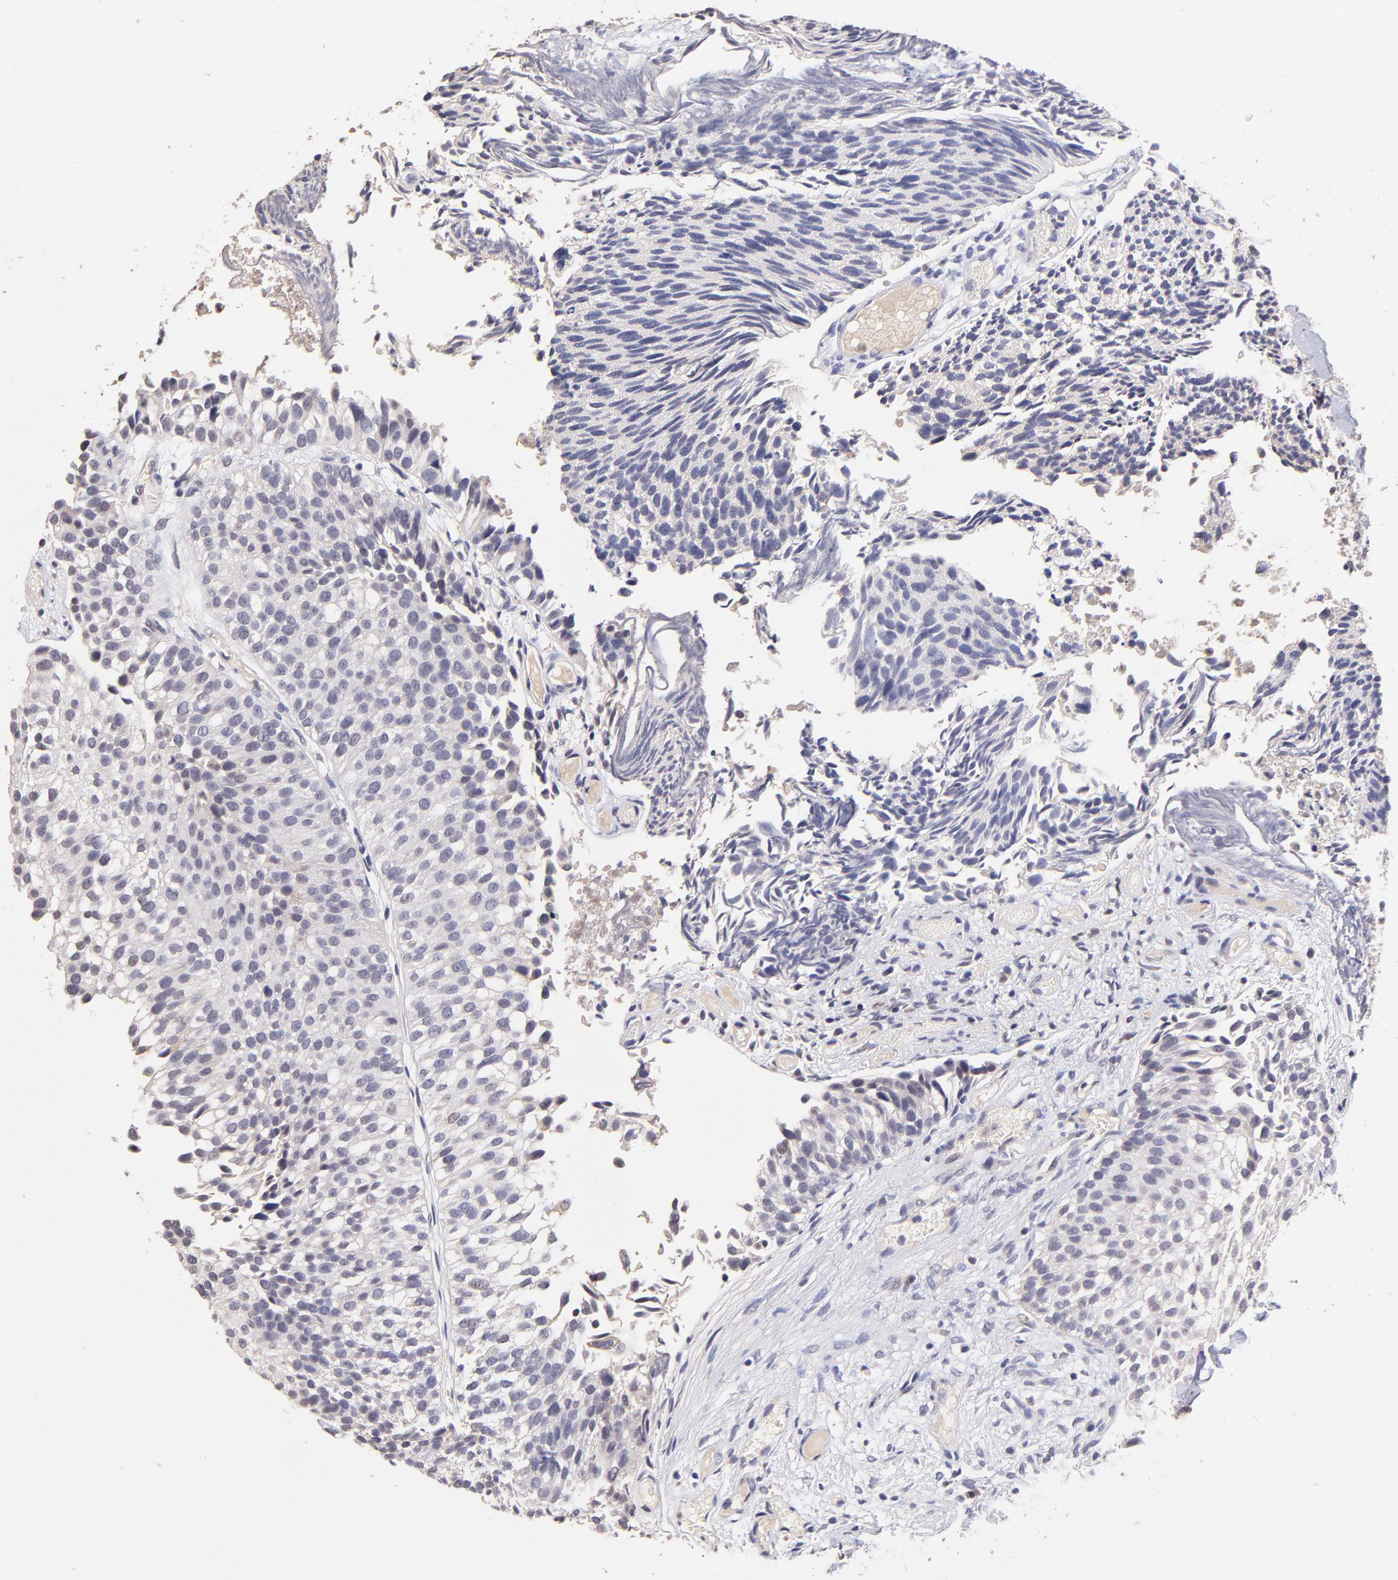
{"staining": {"intensity": "negative", "quantity": "none", "location": "none"}, "tissue": "urothelial cancer", "cell_type": "Tumor cells", "image_type": "cancer", "snomed": [{"axis": "morphology", "description": "Urothelial carcinoma, Low grade"}, {"axis": "topography", "description": "Urinary bladder"}], "caption": "IHC micrograph of human urothelial carcinoma (low-grade) stained for a protein (brown), which exhibits no staining in tumor cells.", "gene": "RNASEL", "patient": {"sex": "male", "age": 84}}